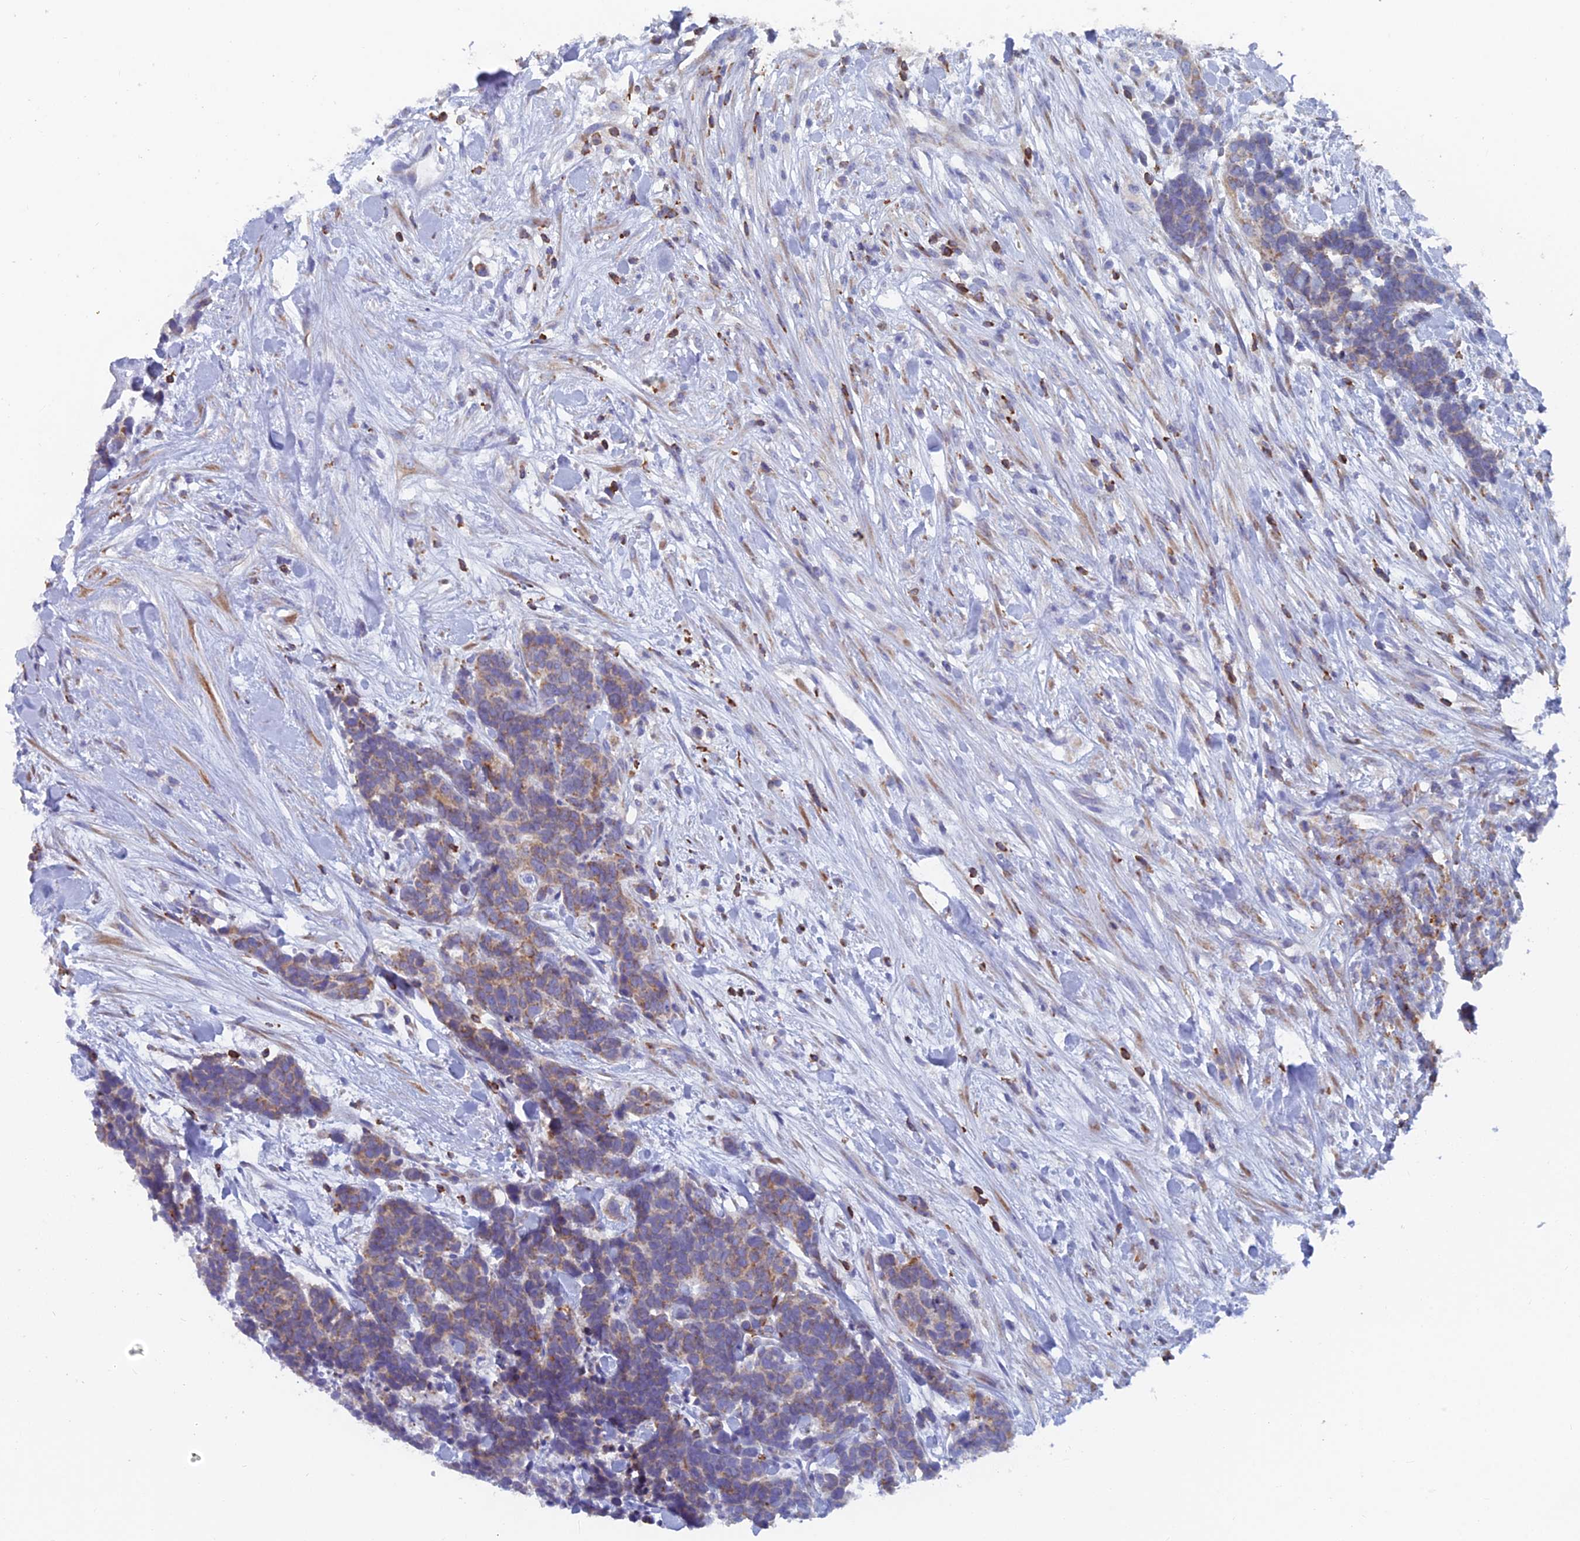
{"staining": {"intensity": "weak", "quantity": ">75%", "location": "cytoplasmic/membranous"}, "tissue": "carcinoid", "cell_type": "Tumor cells", "image_type": "cancer", "snomed": [{"axis": "morphology", "description": "Carcinoma, NOS"}, {"axis": "morphology", "description": "Carcinoid, malignant, NOS"}, {"axis": "topography", "description": "Prostate"}], "caption": "Weak cytoplasmic/membranous expression for a protein is appreciated in about >75% of tumor cells of carcinoid using IHC.", "gene": "ABI3BP", "patient": {"sex": "male", "age": 57}}